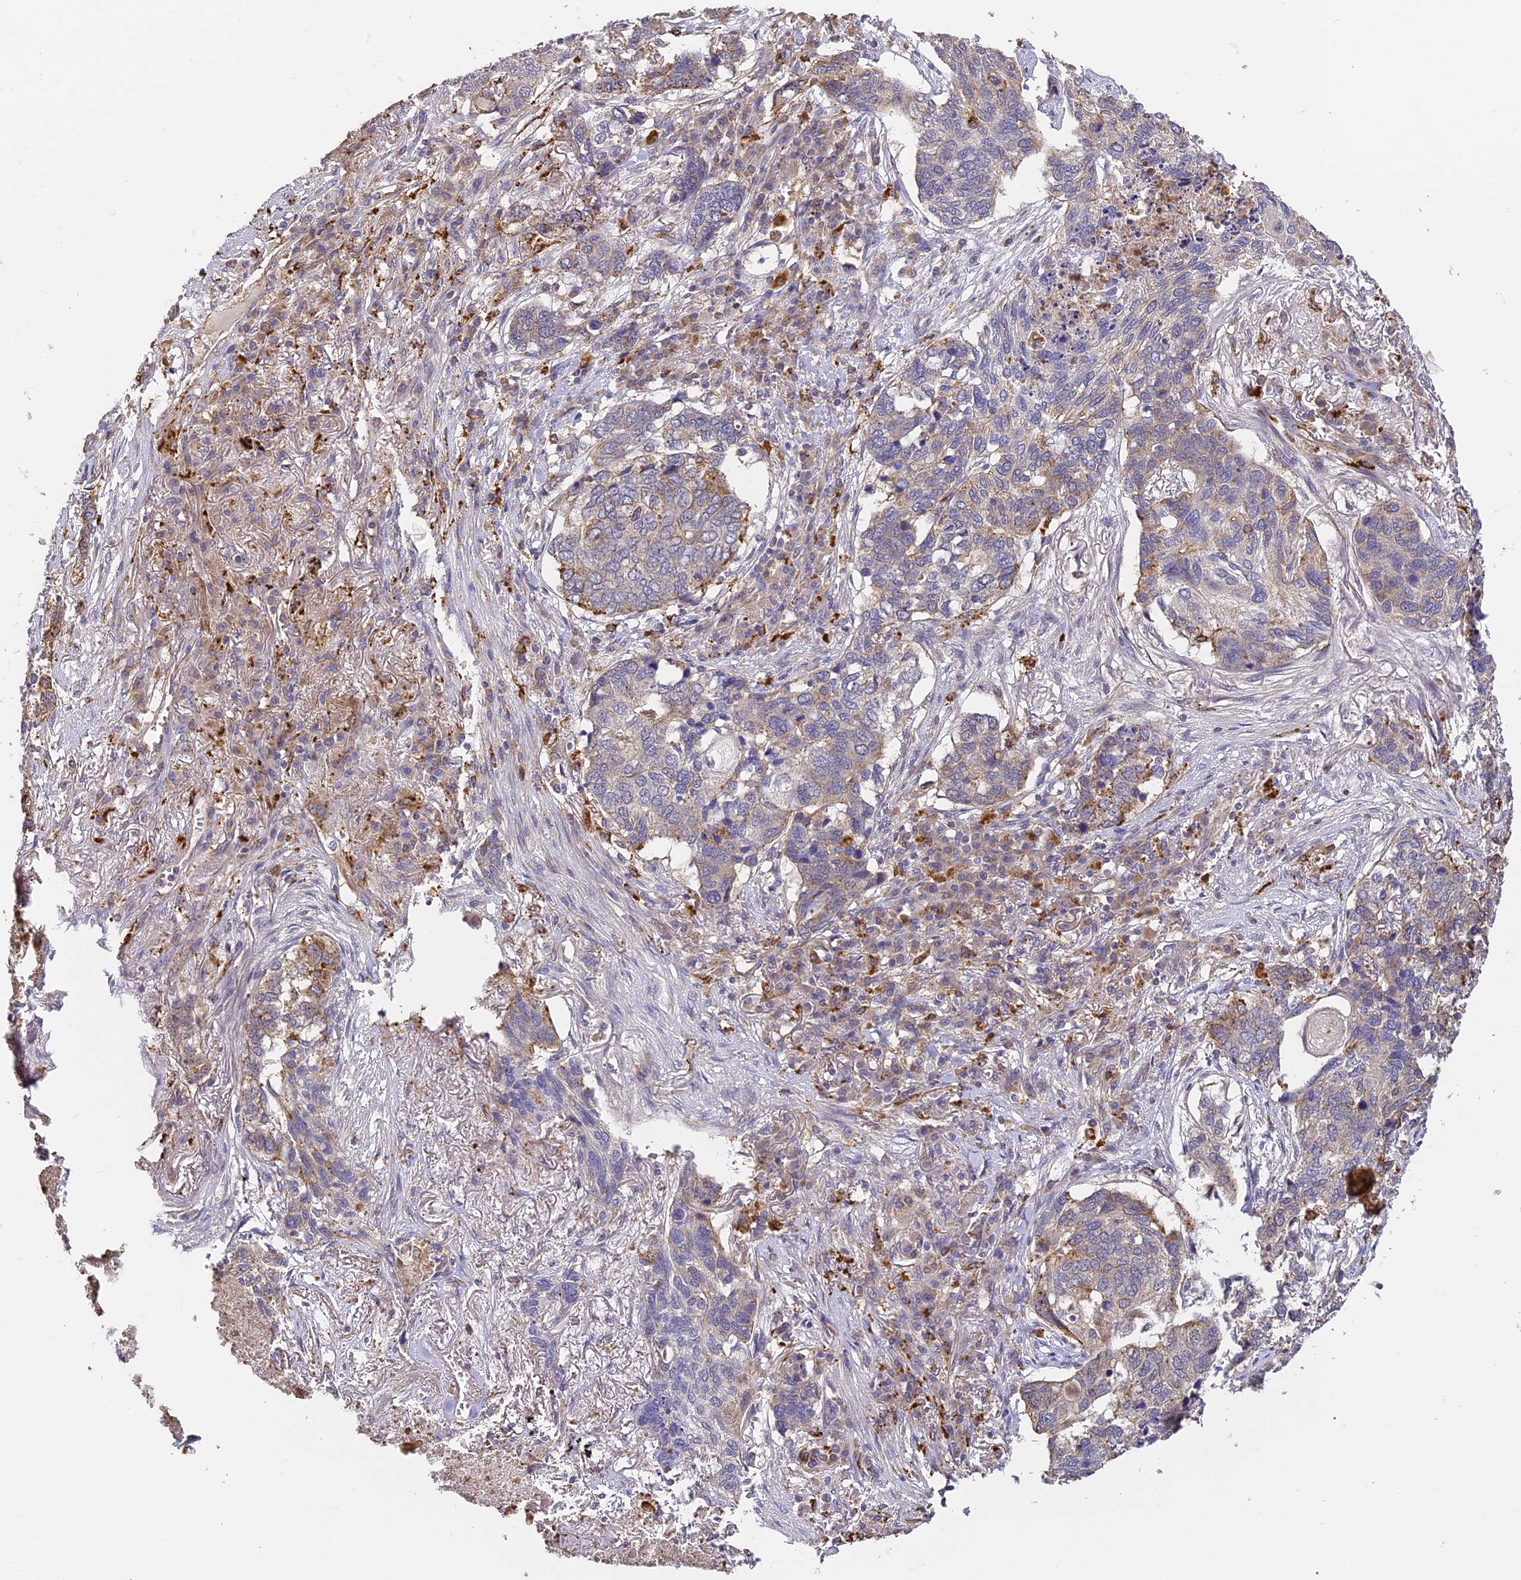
{"staining": {"intensity": "strong", "quantity": "<25%", "location": "cytoplasmic/membranous"}, "tissue": "lung cancer", "cell_type": "Tumor cells", "image_type": "cancer", "snomed": [{"axis": "morphology", "description": "Squamous cell carcinoma, NOS"}, {"axis": "topography", "description": "Lung"}], "caption": "High-power microscopy captured an immunohistochemistry micrograph of lung cancer, revealing strong cytoplasmic/membranous staining in approximately <25% of tumor cells.", "gene": "YAE1", "patient": {"sex": "female", "age": 63}}